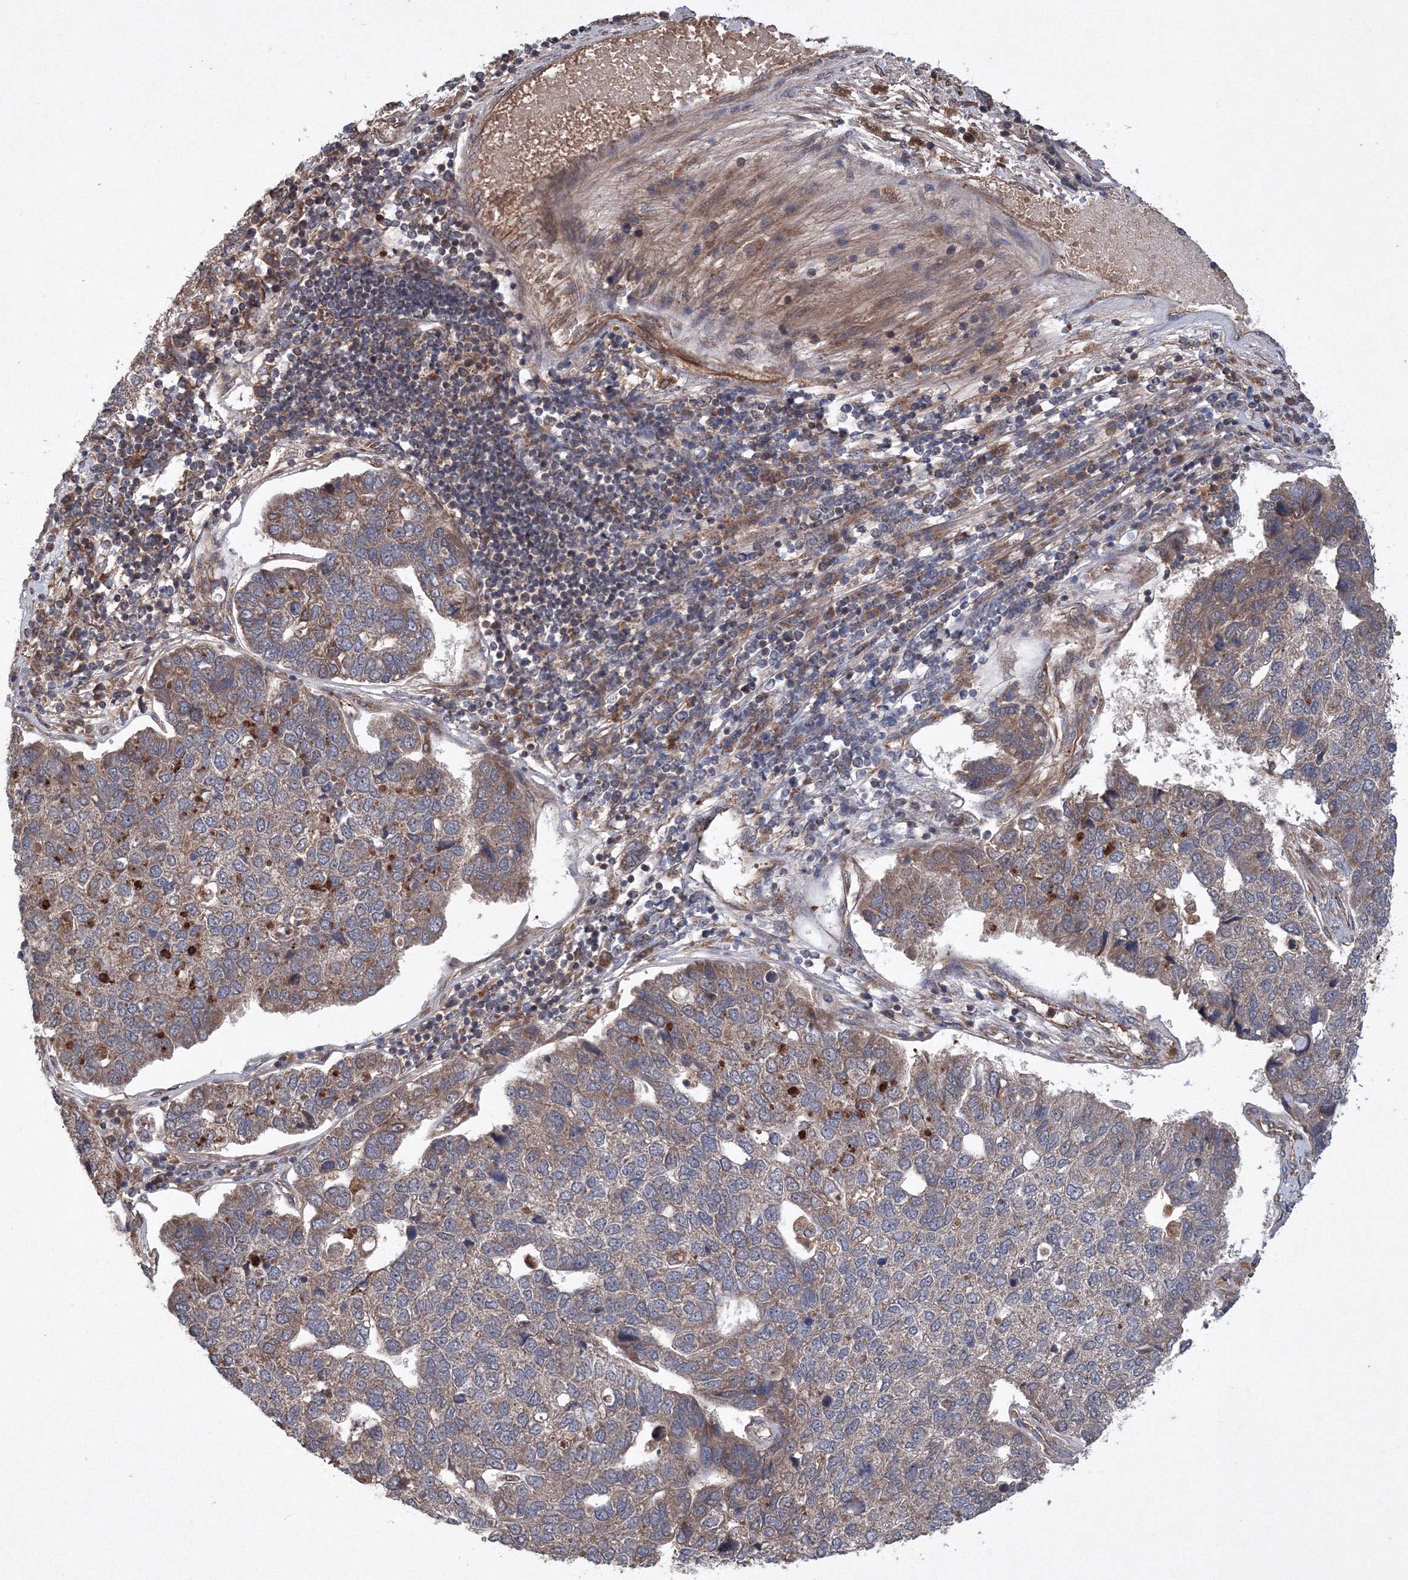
{"staining": {"intensity": "weak", "quantity": "25%-75%", "location": "cytoplasmic/membranous"}, "tissue": "pancreatic cancer", "cell_type": "Tumor cells", "image_type": "cancer", "snomed": [{"axis": "morphology", "description": "Adenocarcinoma, NOS"}, {"axis": "topography", "description": "Pancreas"}], "caption": "Human adenocarcinoma (pancreatic) stained with a brown dye demonstrates weak cytoplasmic/membranous positive positivity in about 25%-75% of tumor cells.", "gene": "ATG3", "patient": {"sex": "female", "age": 61}}